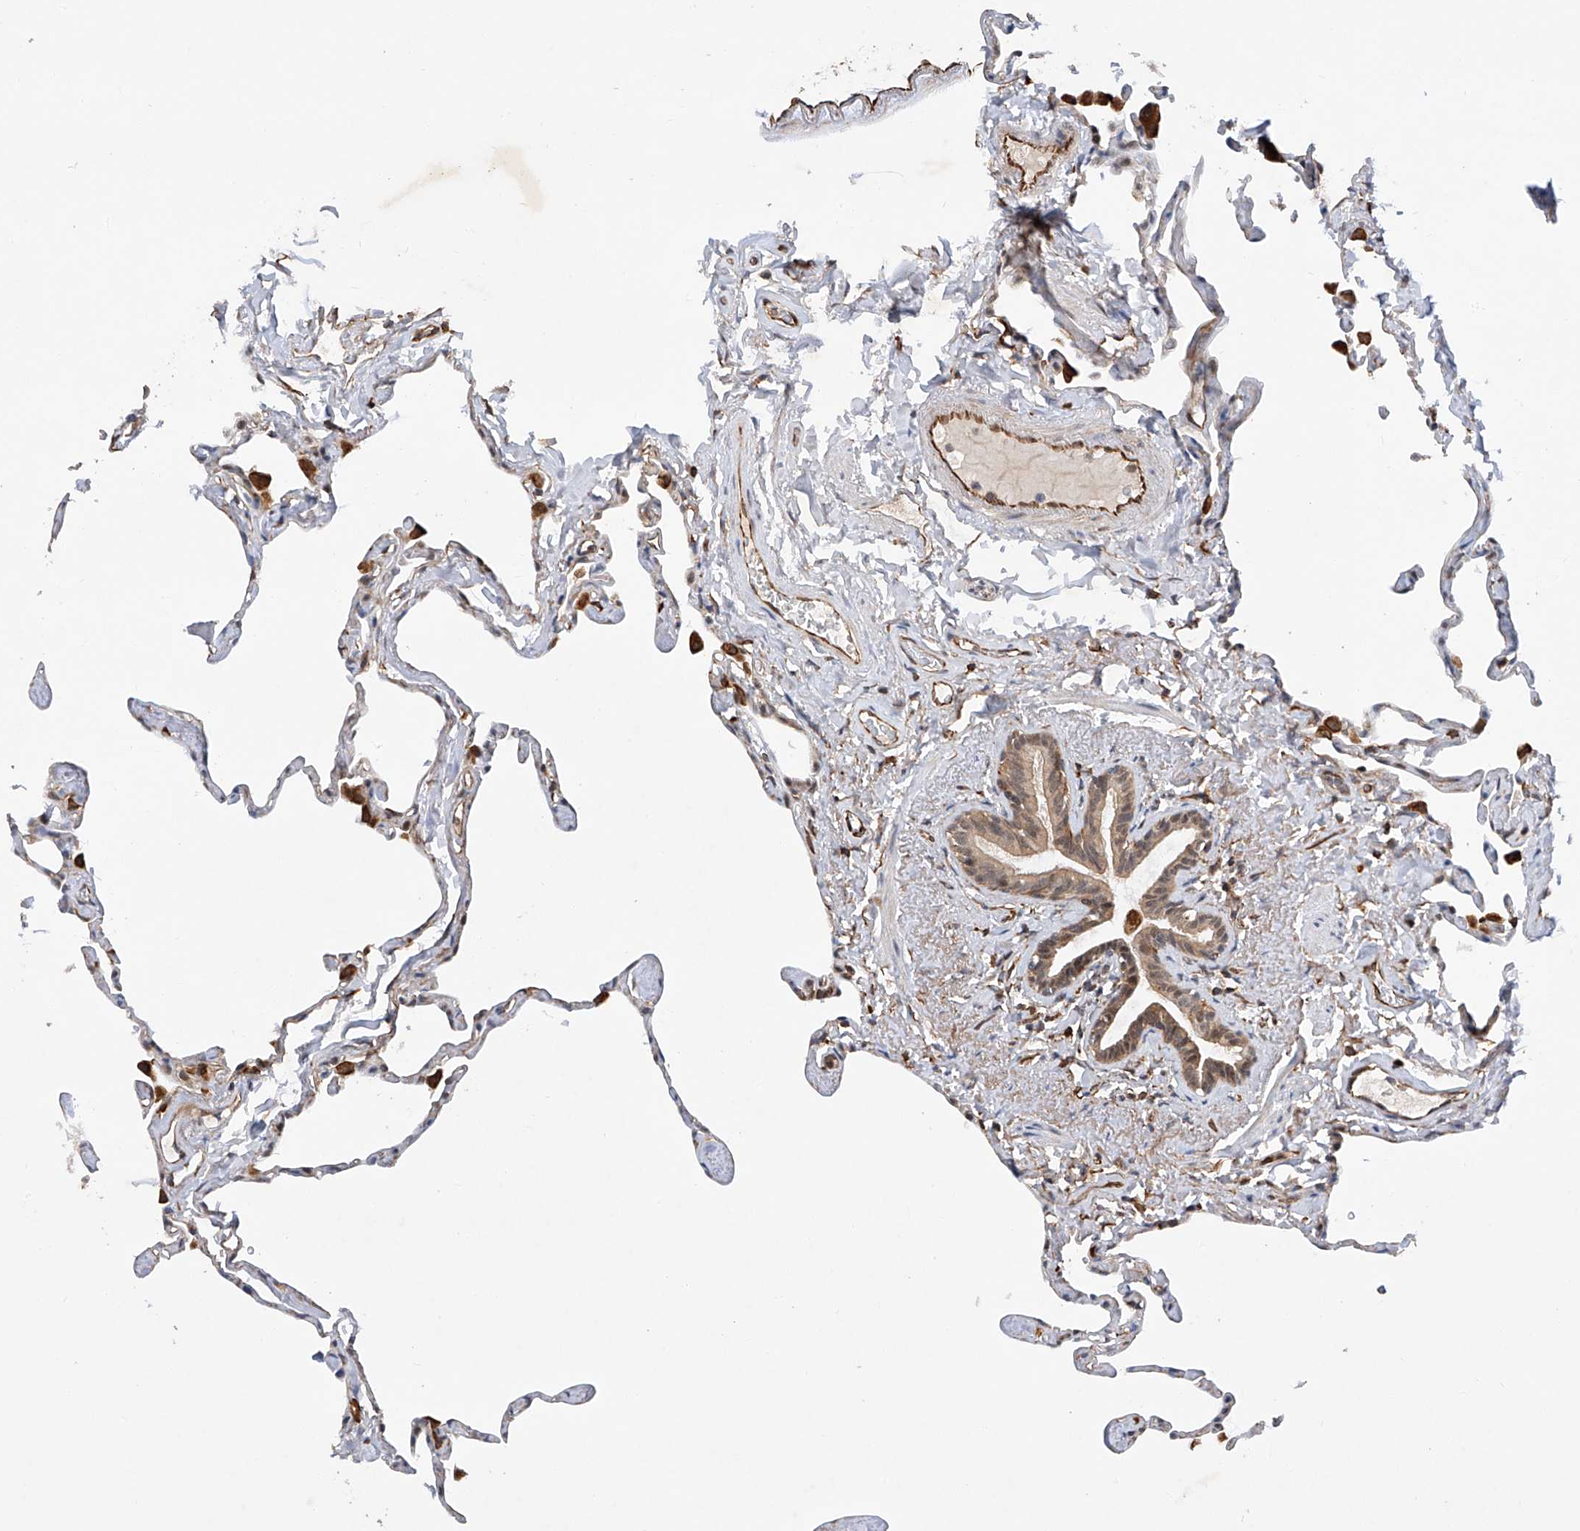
{"staining": {"intensity": "strong", "quantity": "<25%", "location": "cytoplasmic/membranous"}, "tissue": "lung", "cell_type": "Alveolar cells", "image_type": "normal", "snomed": [{"axis": "morphology", "description": "Normal tissue, NOS"}, {"axis": "topography", "description": "Lung"}], "caption": "Unremarkable lung displays strong cytoplasmic/membranous expression in about <25% of alveolar cells, visualized by immunohistochemistry.", "gene": "AMD1", "patient": {"sex": "male", "age": 65}}